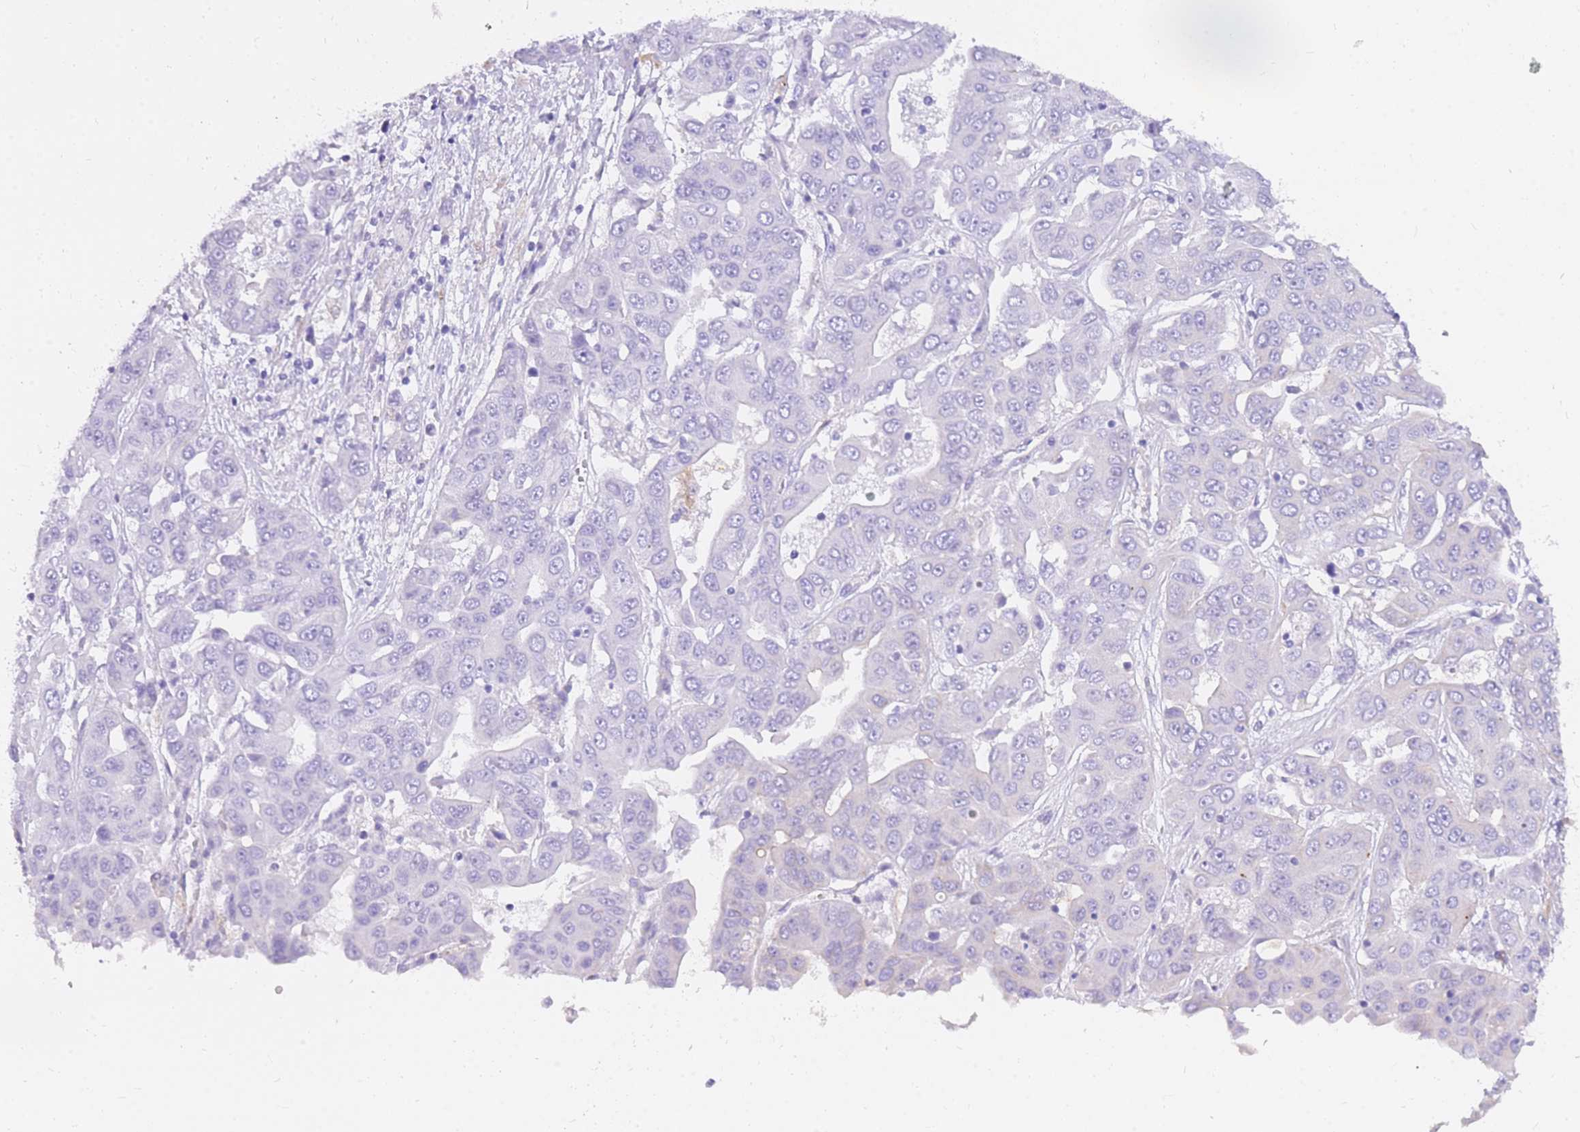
{"staining": {"intensity": "negative", "quantity": "none", "location": "none"}, "tissue": "liver cancer", "cell_type": "Tumor cells", "image_type": "cancer", "snomed": [{"axis": "morphology", "description": "Cholangiocarcinoma"}, {"axis": "topography", "description": "Liver"}], "caption": "A photomicrograph of human liver cholangiocarcinoma is negative for staining in tumor cells.", "gene": "SRSF12", "patient": {"sex": "female", "age": 52}}